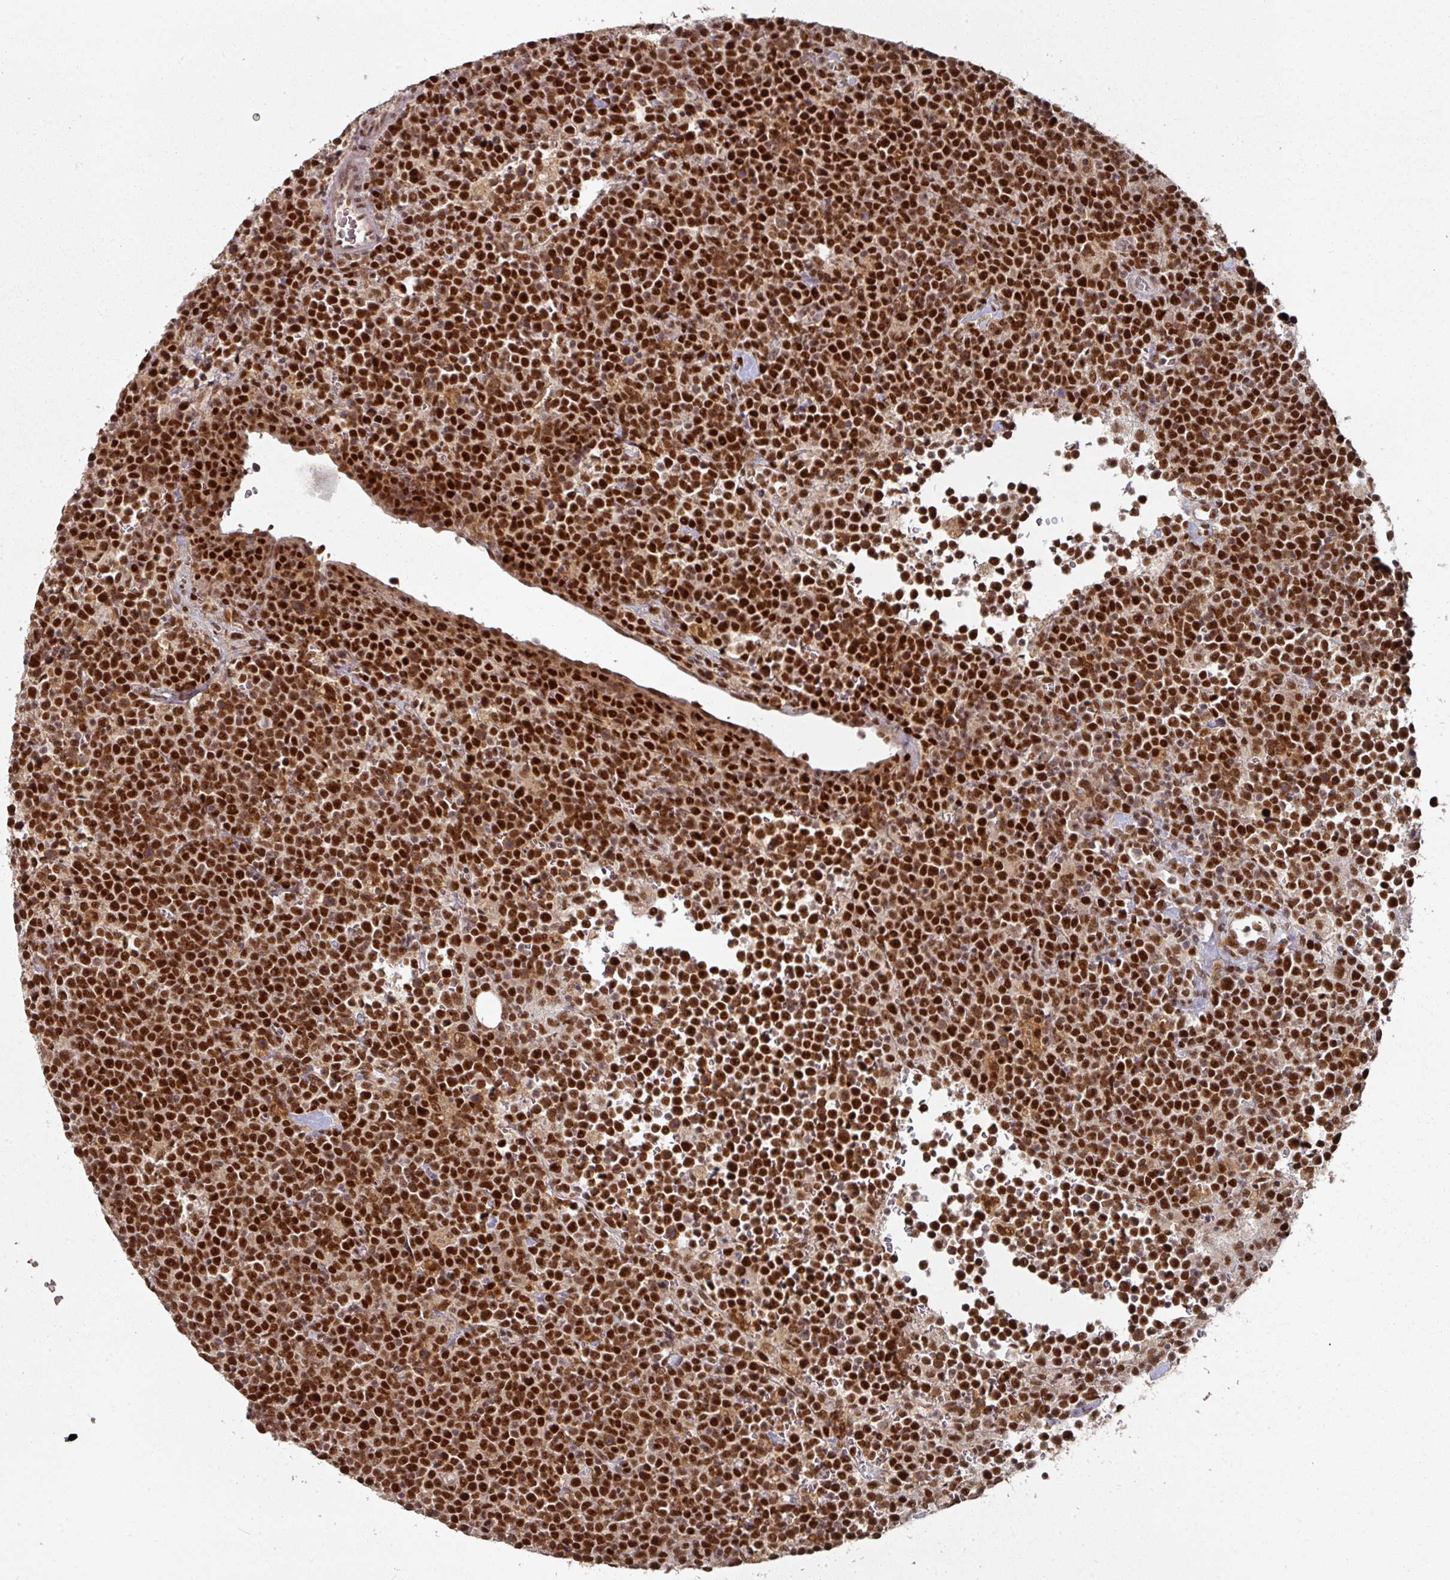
{"staining": {"intensity": "strong", "quantity": ">75%", "location": "nuclear"}, "tissue": "lymphoma", "cell_type": "Tumor cells", "image_type": "cancer", "snomed": [{"axis": "morphology", "description": "Malignant lymphoma, non-Hodgkin's type, High grade"}, {"axis": "topography", "description": "Lymph node"}], "caption": "IHC (DAB (3,3'-diaminobenzidine)) staining of human high-grade malignant lymphoma, non-Hodgkin's type reveals strong nuclear protein expression in approximately >75% of tumor cells.", "gene": "MEPCE", "patient": {"sex": "male", "age": 61}}